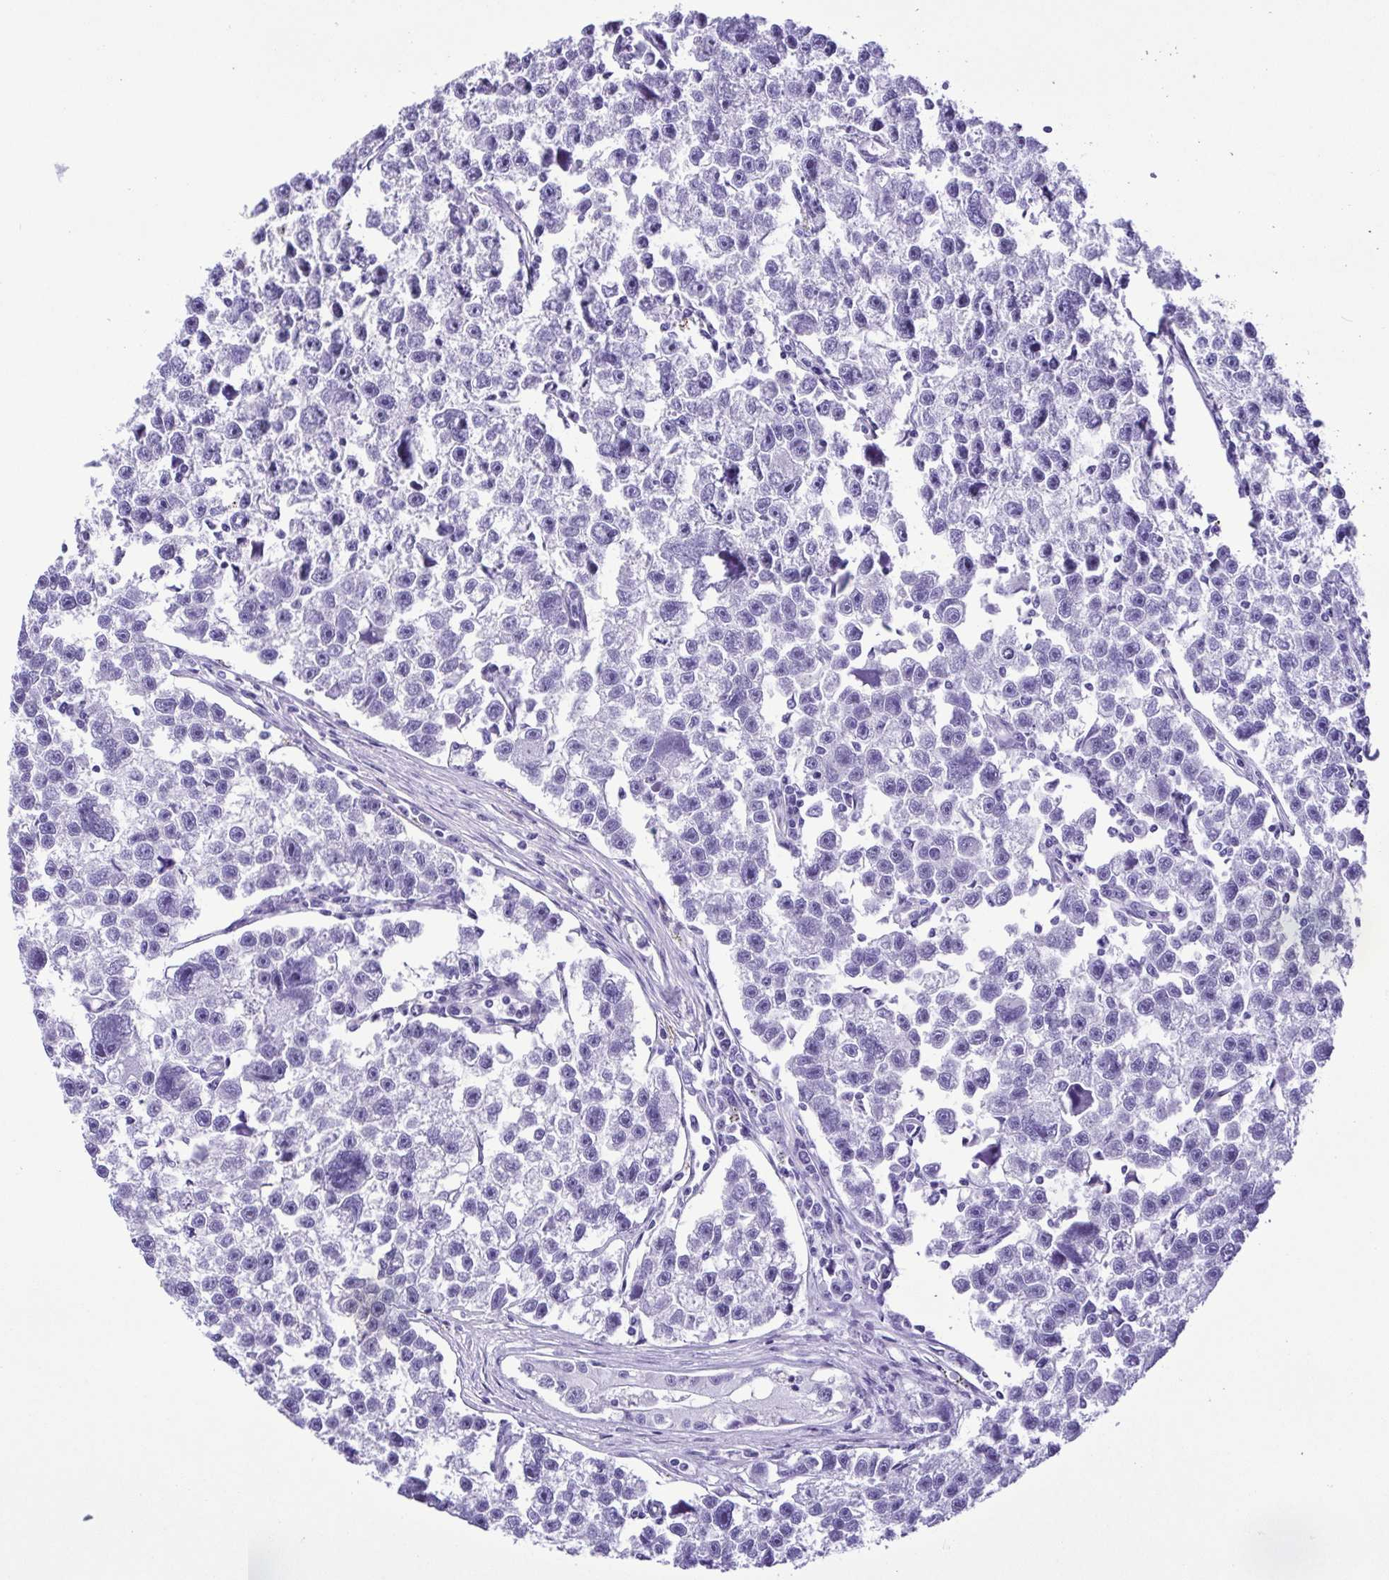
{"staining": {"intensity": "negative", "quantity": "none", "location": "none"}, "tissue": "testis cancer", "cell_type": "Tumor cells", "image_type": "cancer", "snomed": [{"axis": "morphology", "description": "Seminoma, NOS"}, {"axis": "topography", "description": "Testis"}], "caption": "Immunohistochemical staining of testis seminoma displays no significant expression in tumor cells. Nuclei are stained in blue.", "gene": "PAK3", "patient": {"sex": "male", "age": 26}}